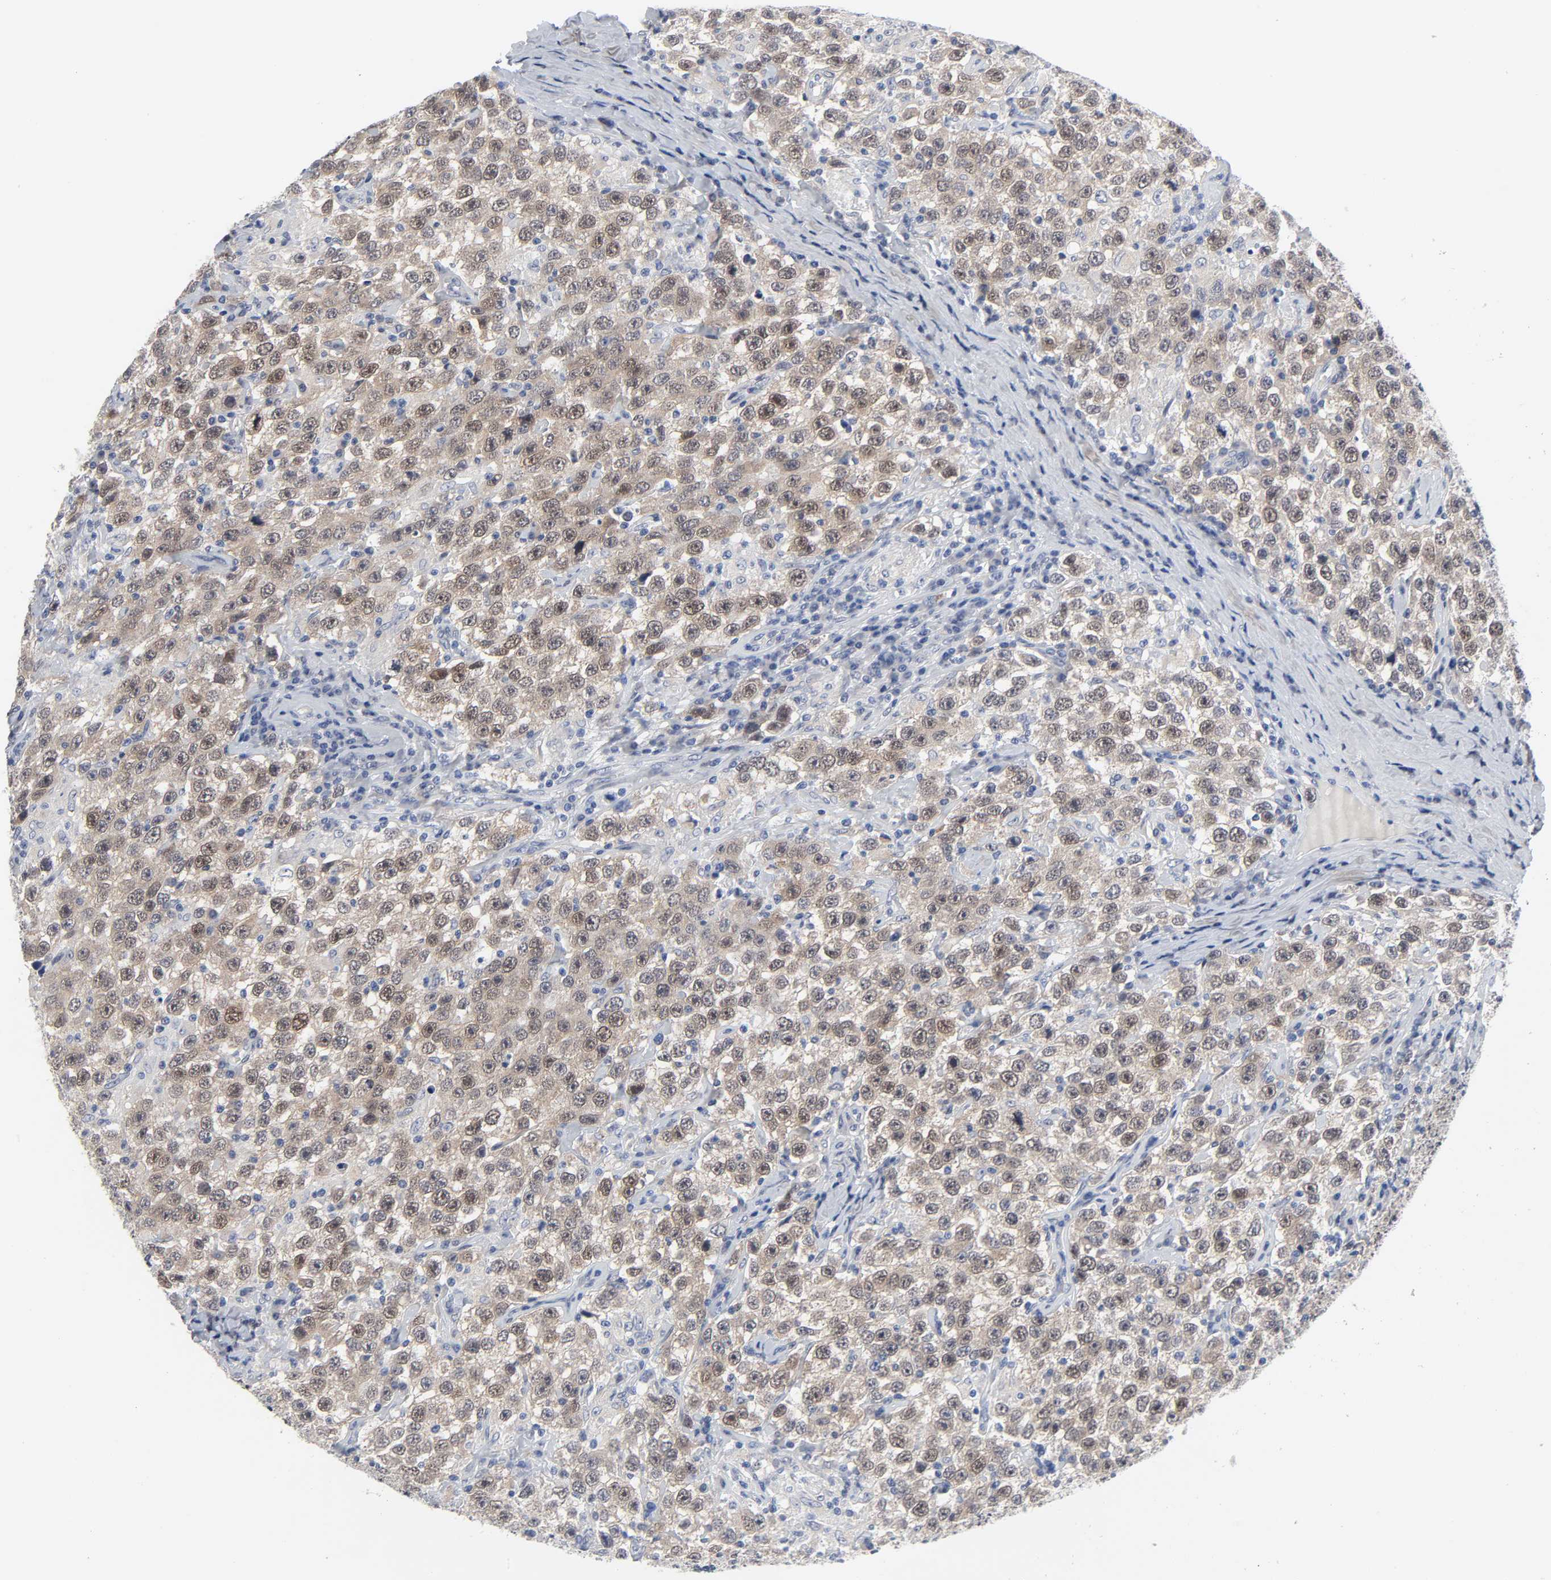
{"staining": {"intensity": "weak", "quantity": ">75%", "location": "nuclear"}, "tissue": "testis cancer", "cell_type": "Tumor cells", "image_type": "cancer", "snomed": [{"axis": "morphology", "description": "Seminoma, NOS"}, {"axis": "topography", "description": "Testis"}], "caption": "Tumor cells exhibit low levels of weak nuclear expression in approximately >75% of cells in testis seminoma. The staining is performed using DAB brown chromogen to label protein expression. The nuclei are counter-stained blue using hematoxylin.", "gene": "SALL2", "patient": {"sex": "male", "age": 41}}